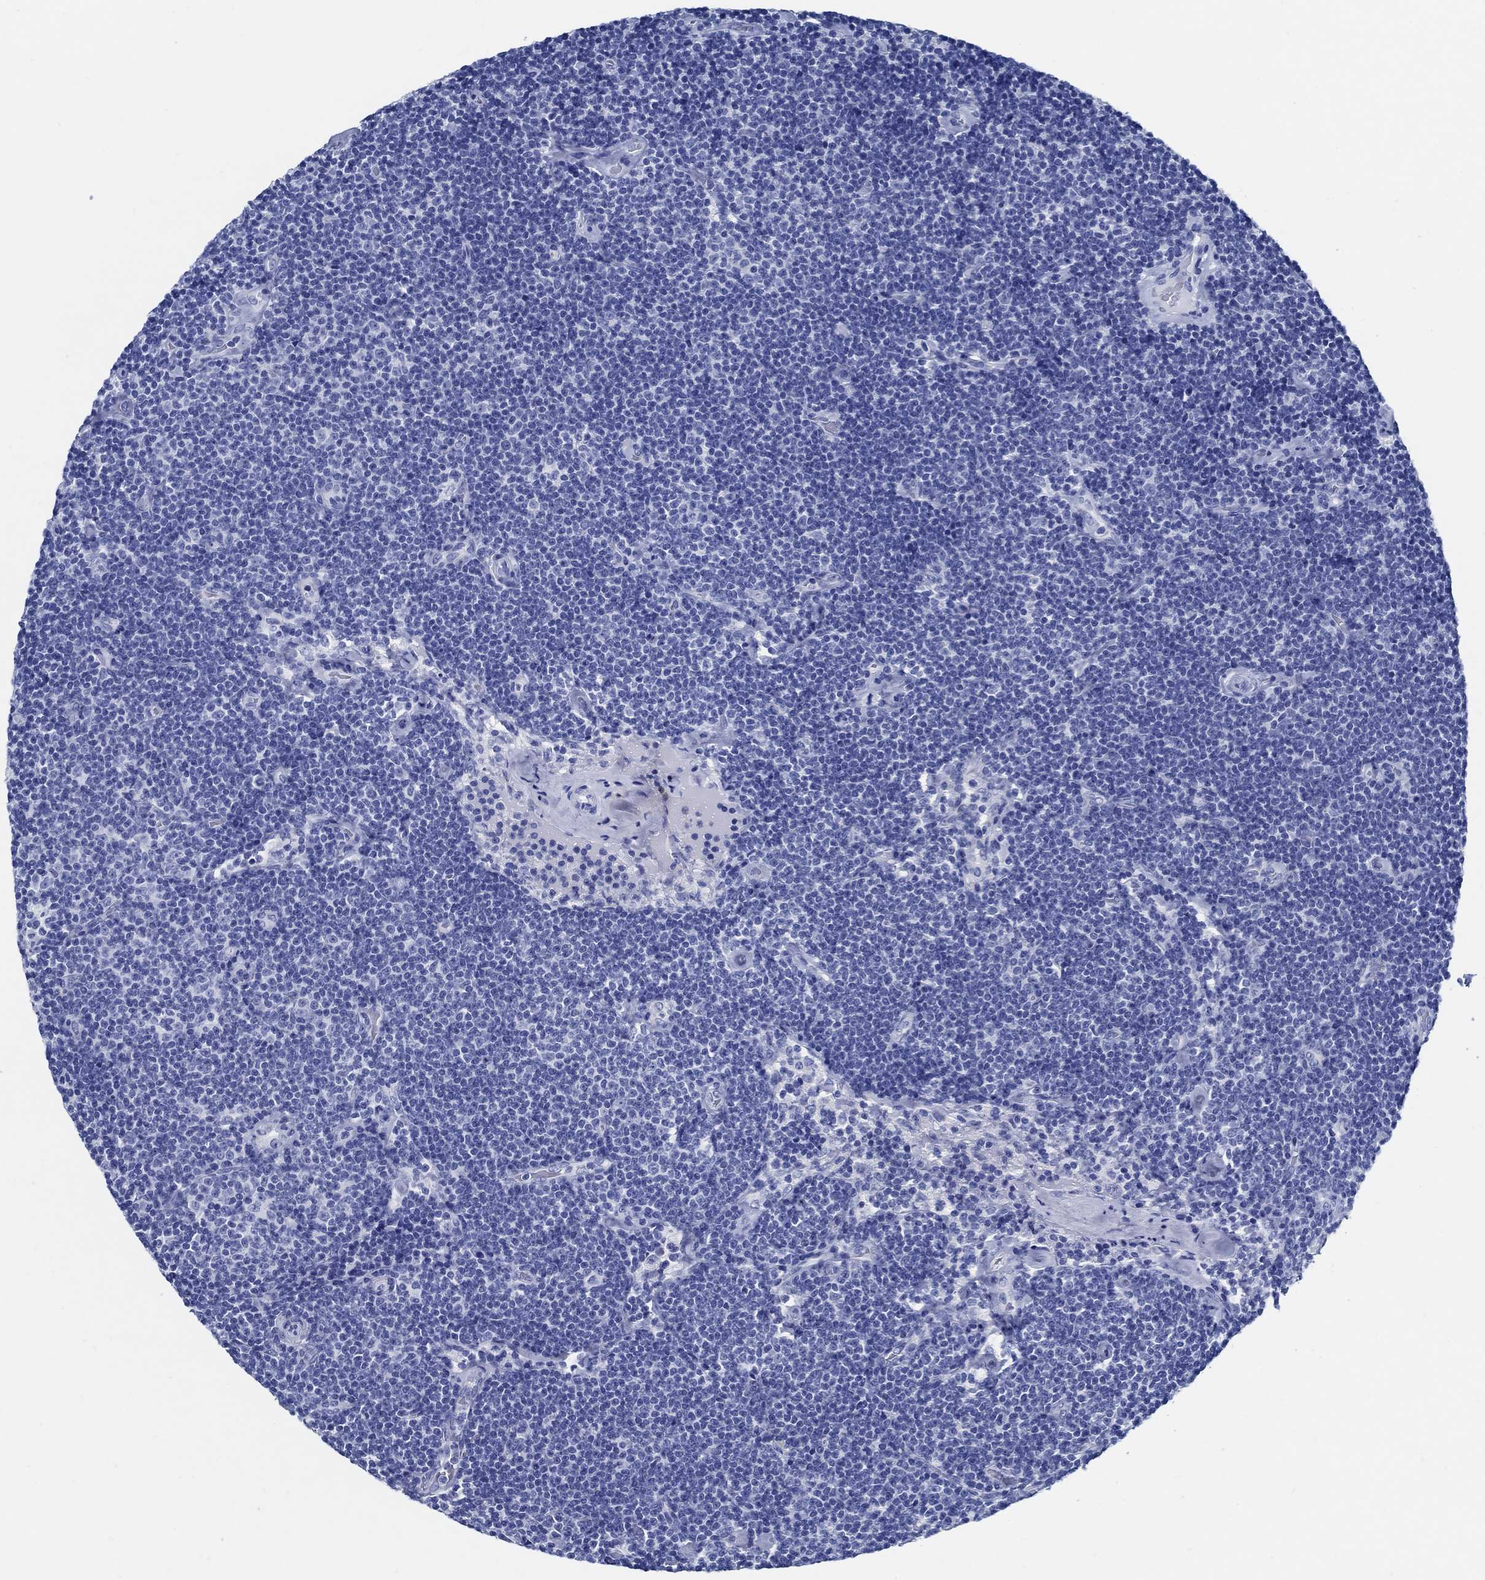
{"staining": {"intensity": "negative", "quantity": "none", "location": "none"}, "tissue": "lymphoma", "cell_type": "Tumor cells", "image_type": "cancer", "snomed": [{"axis": "morphology", "description": "Malignant lymphoma, non-Hodgkin's type, Low grade"}, {"axis": "topography", "description": "Lymph node"}], "caption": "Immunohistochemistry image of neoplastic tissue: human malignant lymphoma, non-Hodgkin's type (low-grade) stained with DAB (3,3'-diaminobenzidine) reveals no significant protein positivity in tumor cells. (Immunohistochemistry (ihc), brightfield microscopy, high magnification).", "gene": "SLC45A1", "patient": {"sex": "male", "age": 81}}